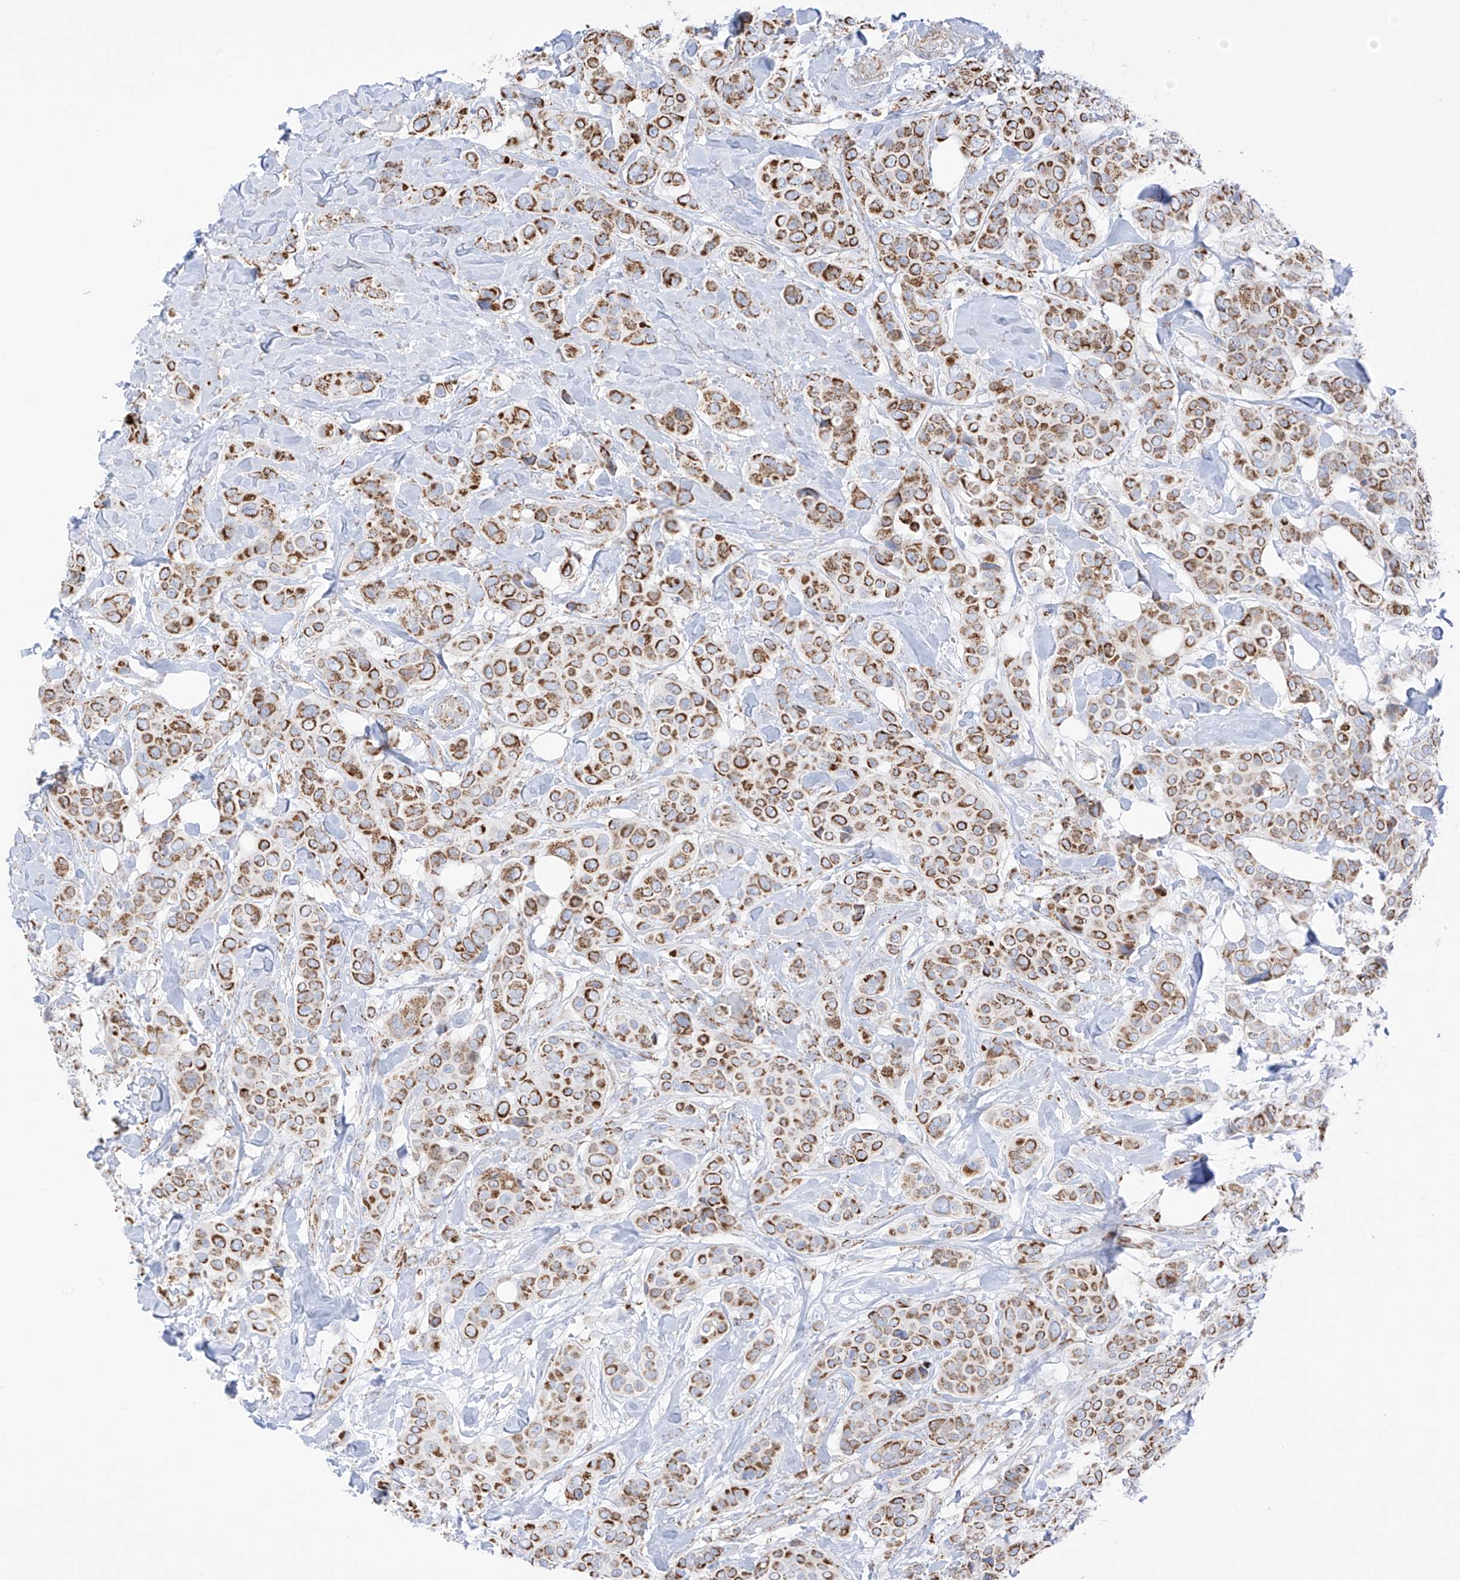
{"staining": {"intensity": "moderate", "quantity": ">75%", "location": "cytoplasmic/membranous"}, "tissue": "breast cancer", "cell_type": "Tumor cells", "image_type": "cancer", "snomed": [{"axis": "morphology", "description": "Lobular carcinoma"}, {"axis": "topography", "description": "Breast"}], "caption": "Human breast lobular carcinoma stained with a brown dye exhibits moderate cytoplasmic/membranous positive positivity in approximately >75% of tumor cells.", "gene": "XKR3", "patient": {"sex": "female", "age": 51}}